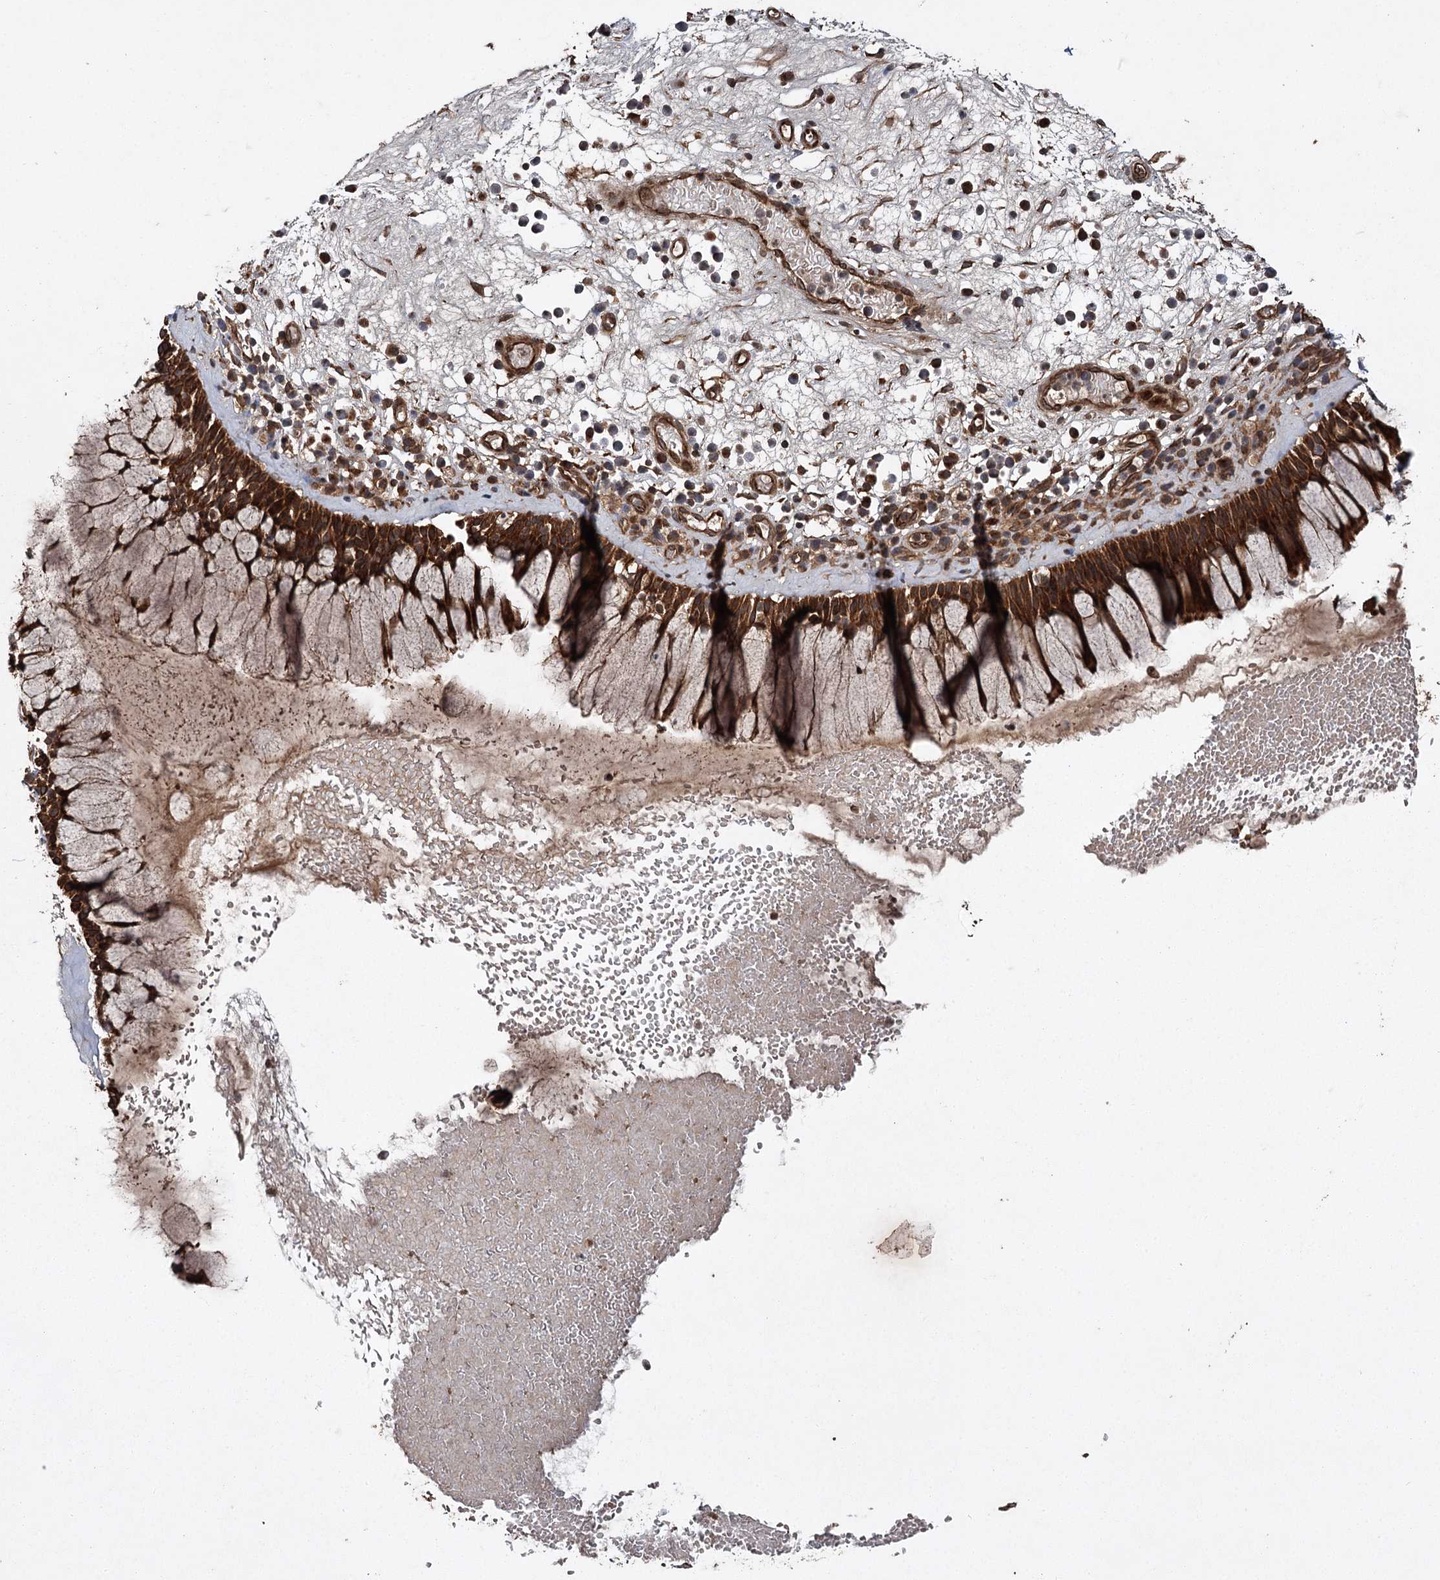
{"staining": {"intensity": "strong", "quantity": ">75%", "location": "cytoplasmic/membranous"}, "tissue": "nasopharynx", "cell_type": "Respiratory epithelial cells", "image_type": "normal", "snomed": [{"axis": "morphology", "description": "Normal tissue, NOS"}, {"axis": "morphology", "description": "Inflammation, NOS"}, {"axis": "topography", "description": "Nasopharynx"}], "caption": "Respiratory epithelial cells display strong cytoplasmic/membranous staining in approximately >75% of cells in benign nasopharynx.", "gene": "RPAP3", "patient": {"sex": "male", "age": 70}}